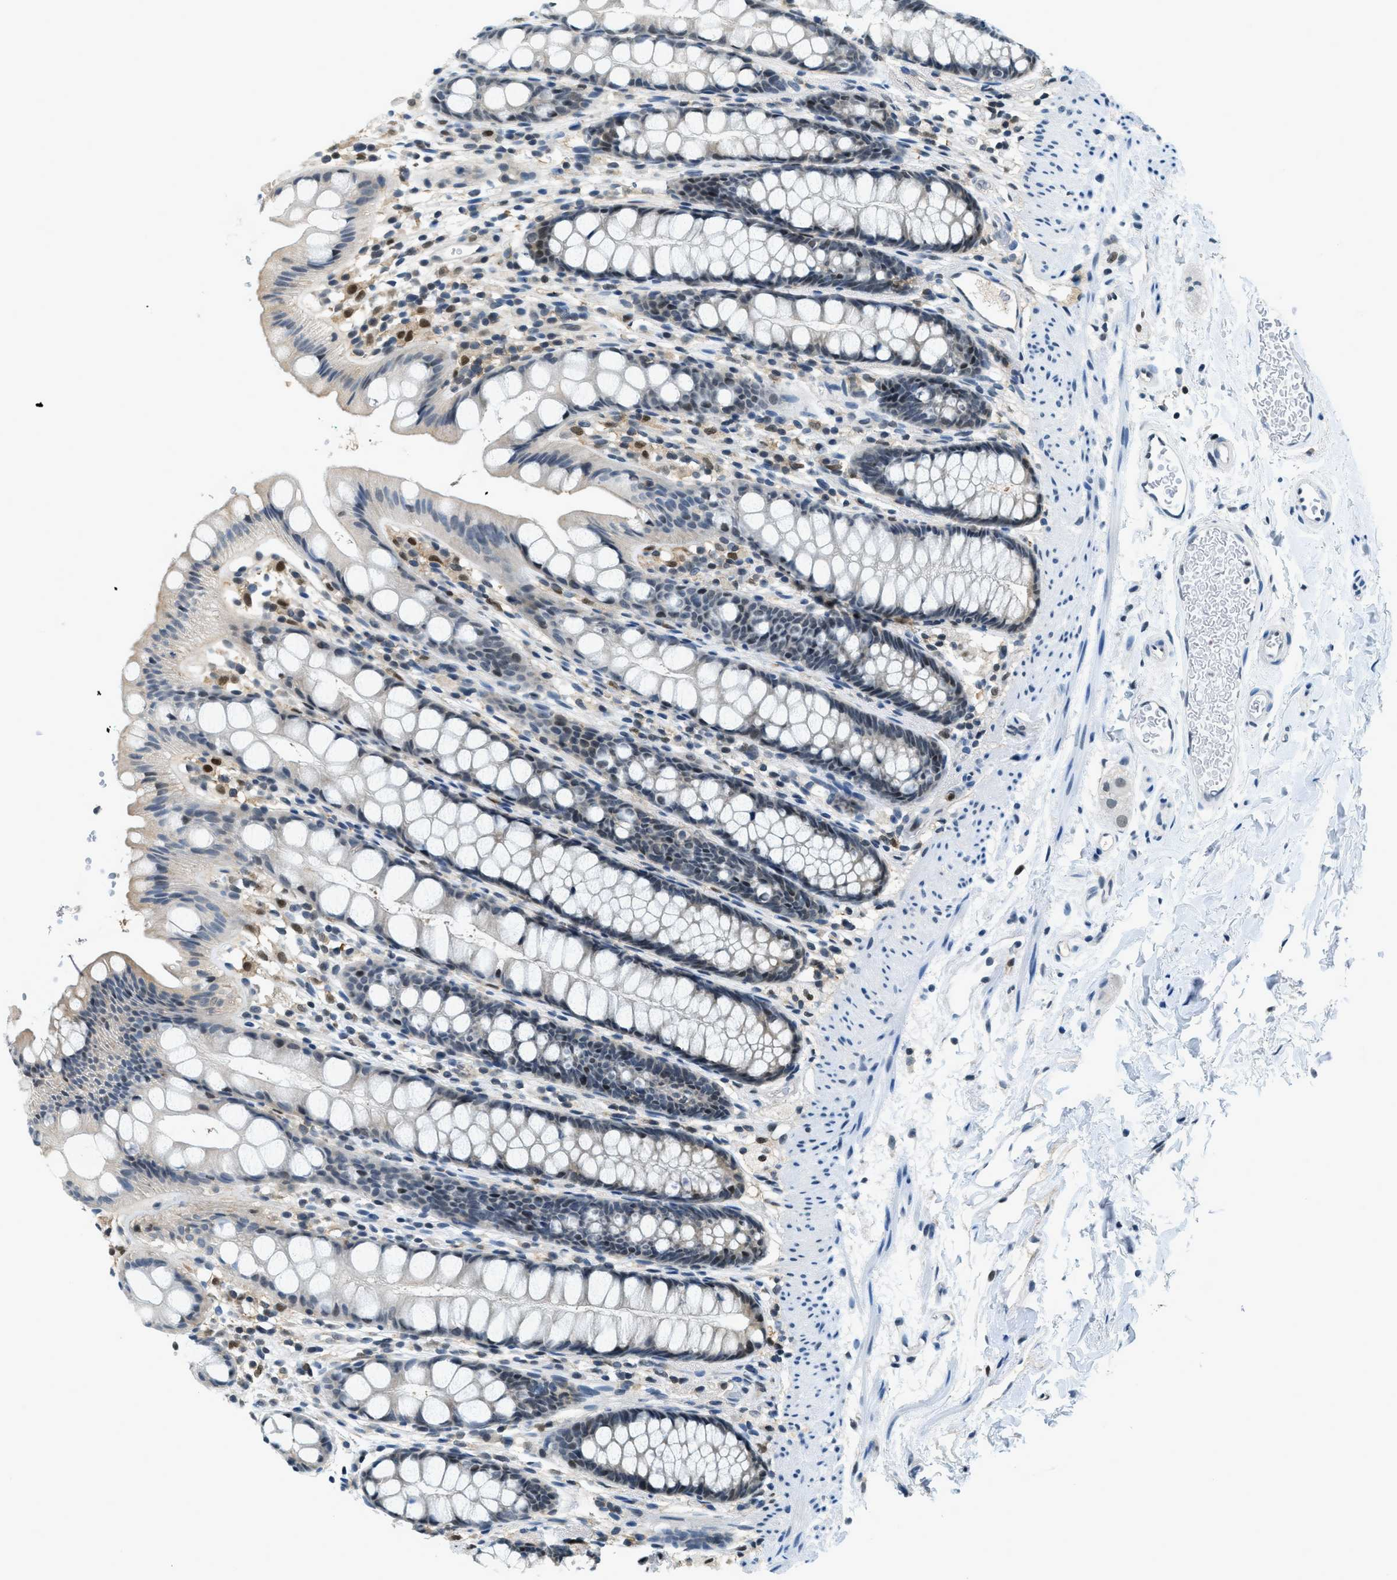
{"staining": {"intensity": "strong", "quantity": "25%-75%", "location": "nuclear"}, "tissue": "rectum", "cell_type": "Glandular cells", "image_type": "normal", "snomed": [{"axis": "morphology", "description": "Normal tissue, NOS"}, {"axis": "topography", "description": "Rectum"}], "caption": "Protein staining of normal rectum reveals strong nuclear staining in approximately 25%-75% of glandular cells.", "gene": "OGFR", "patient": {"sex": "female", "age": 65}}